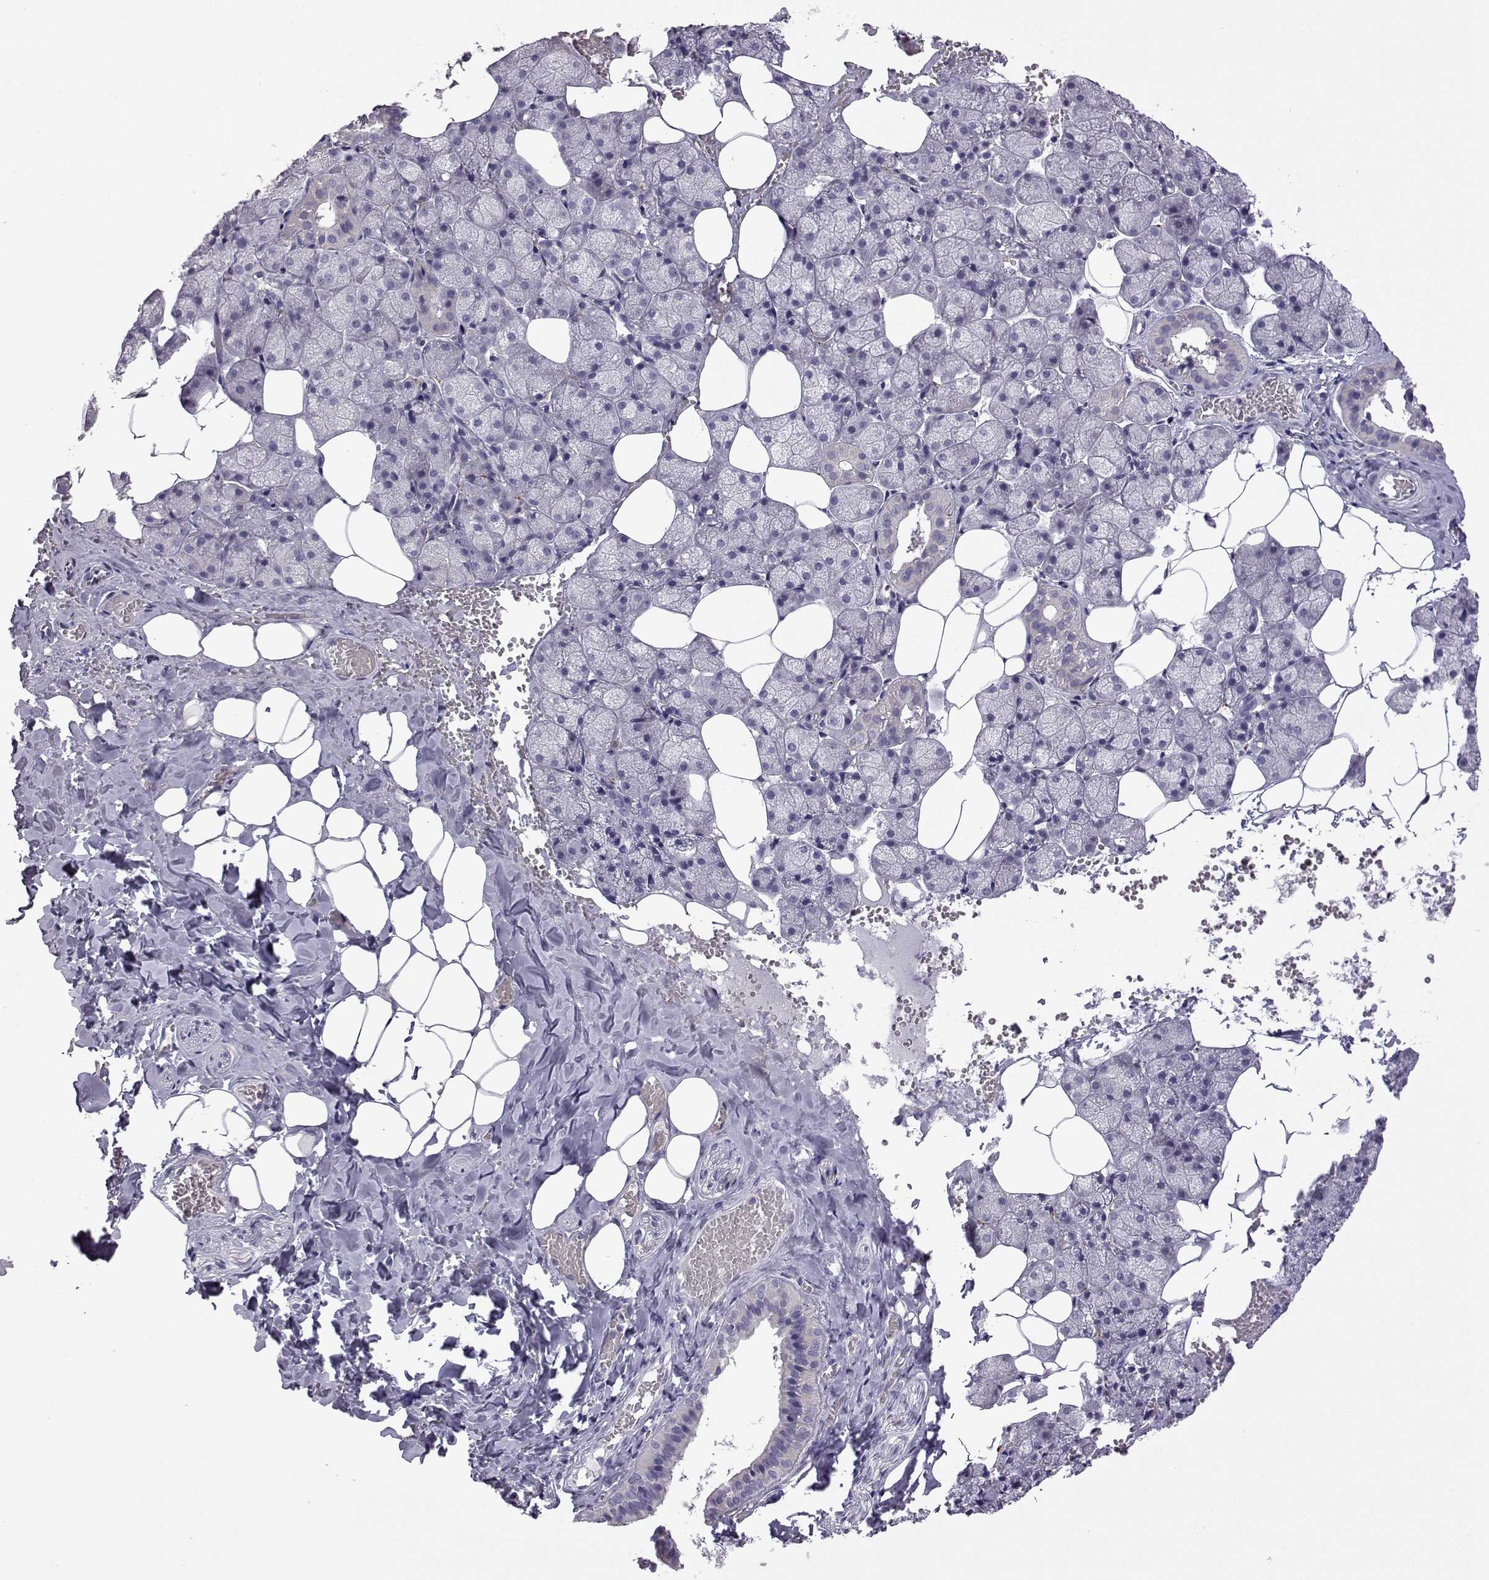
{"staining": {"intensity": "negative", "quantity": "none", "location": "none"}, "tissue": "salivary gland", "cell_type": "Glandular cells", "image_type": "normal", "snomed": [{"axis": "morphology", "description": "Normal tissue, NOS"}, {"axis": "topography", "description": "Salivary gland"}], "caption": "IHC micrograph of unremarkable human salivary gland stained for a protein (brown), which shows no expression in glandular cells.", "gene": "VGF", "patient": {"sex": "male", "age": 38}}